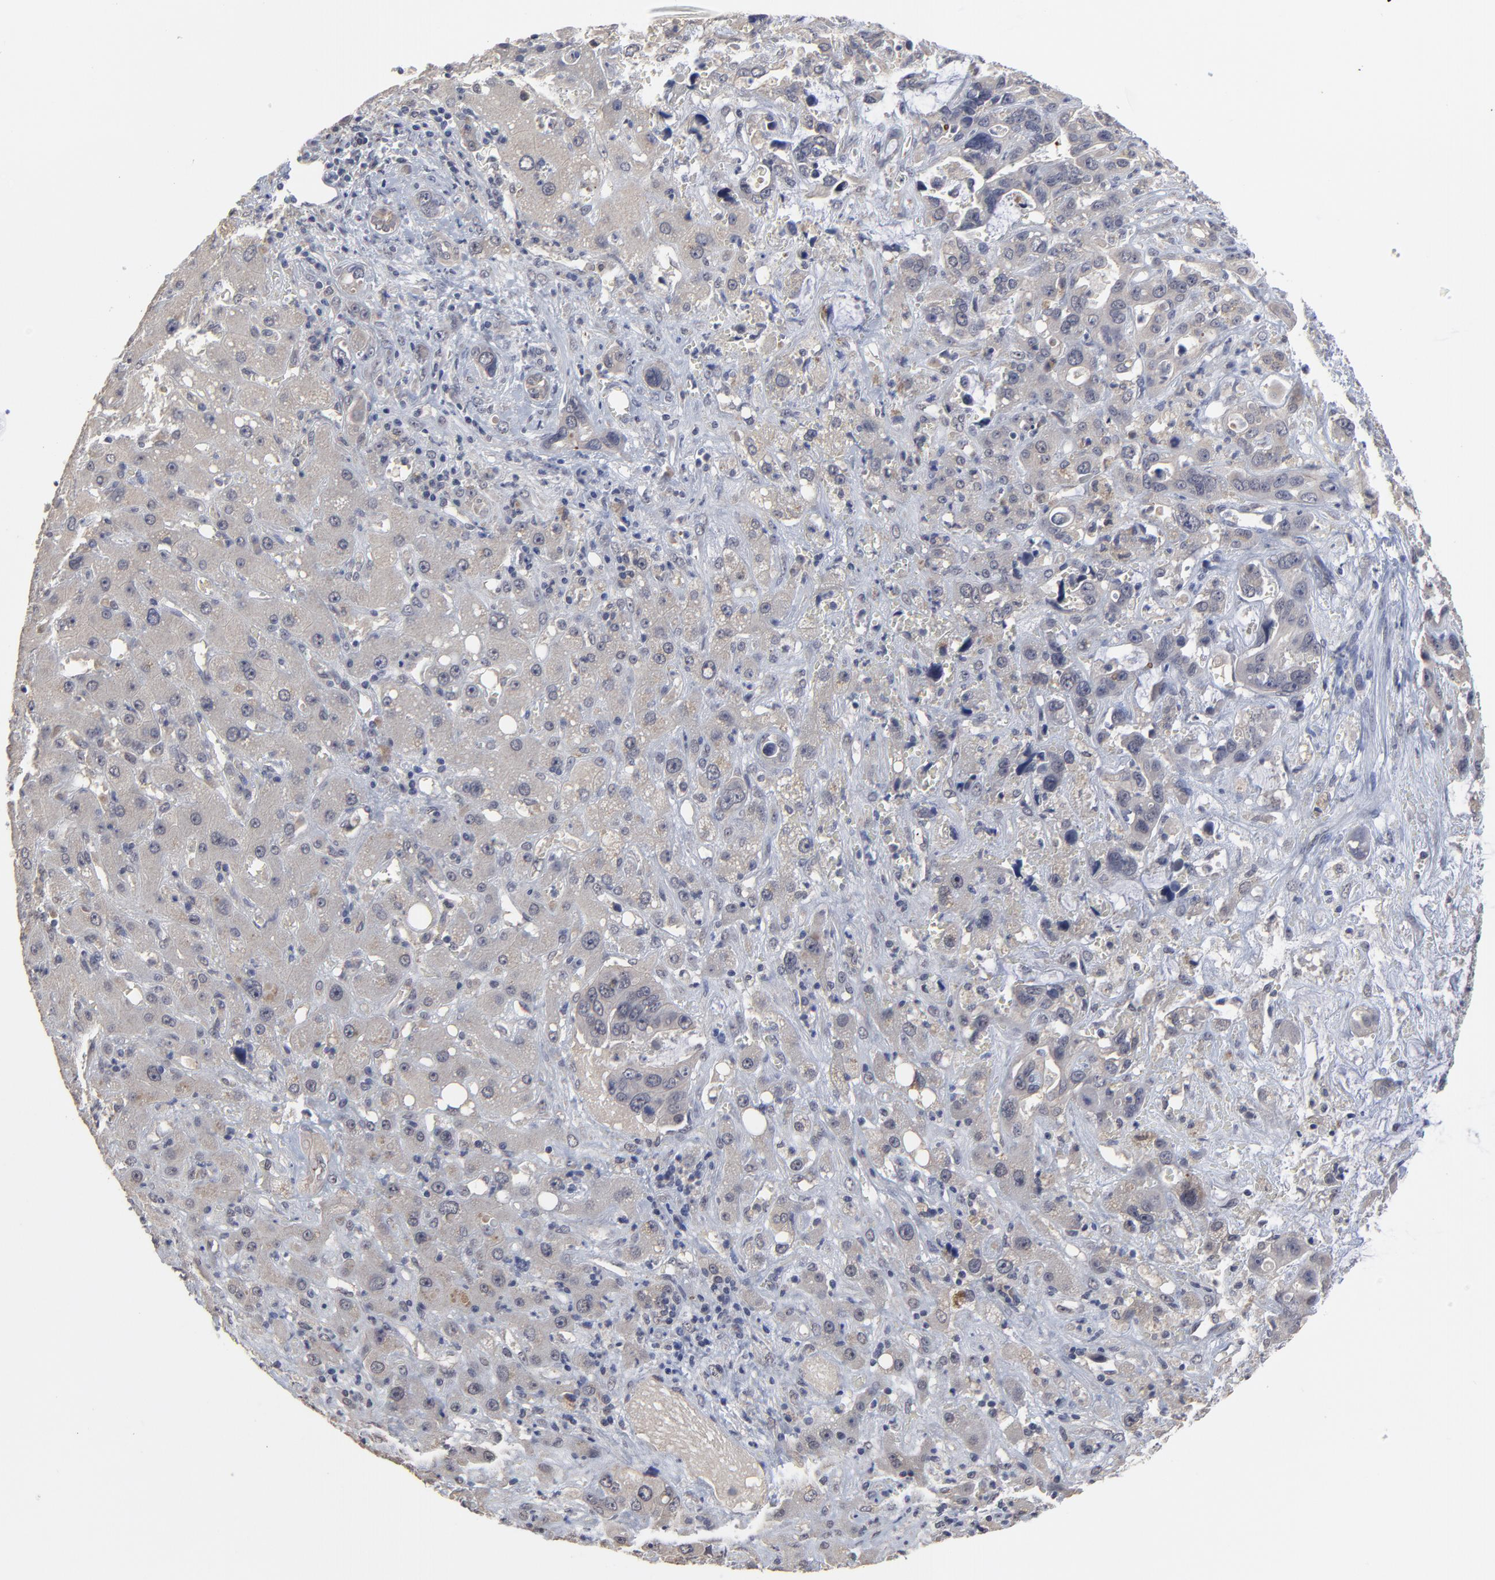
{"staining": {"intensity": "weak", "quantity": ">75%", "location": "cytoplasmic/membranous"}, "tissue": "liver cancer", "cell_type": "Tumor cells", "image_type": "cancer", "snomed": [{"axis": "morphology", "description": "Cholangiocarcinoma"}, {"axis": "topography", "description": "Liver"}], "caption": "Tumor cells reveal weak cytoplasmic/membranous positivity in about >75% of cells in liver cholangiocarcinoma.", "gene": "FAM199X", "patient": {"sex": "female", "age": 65}}